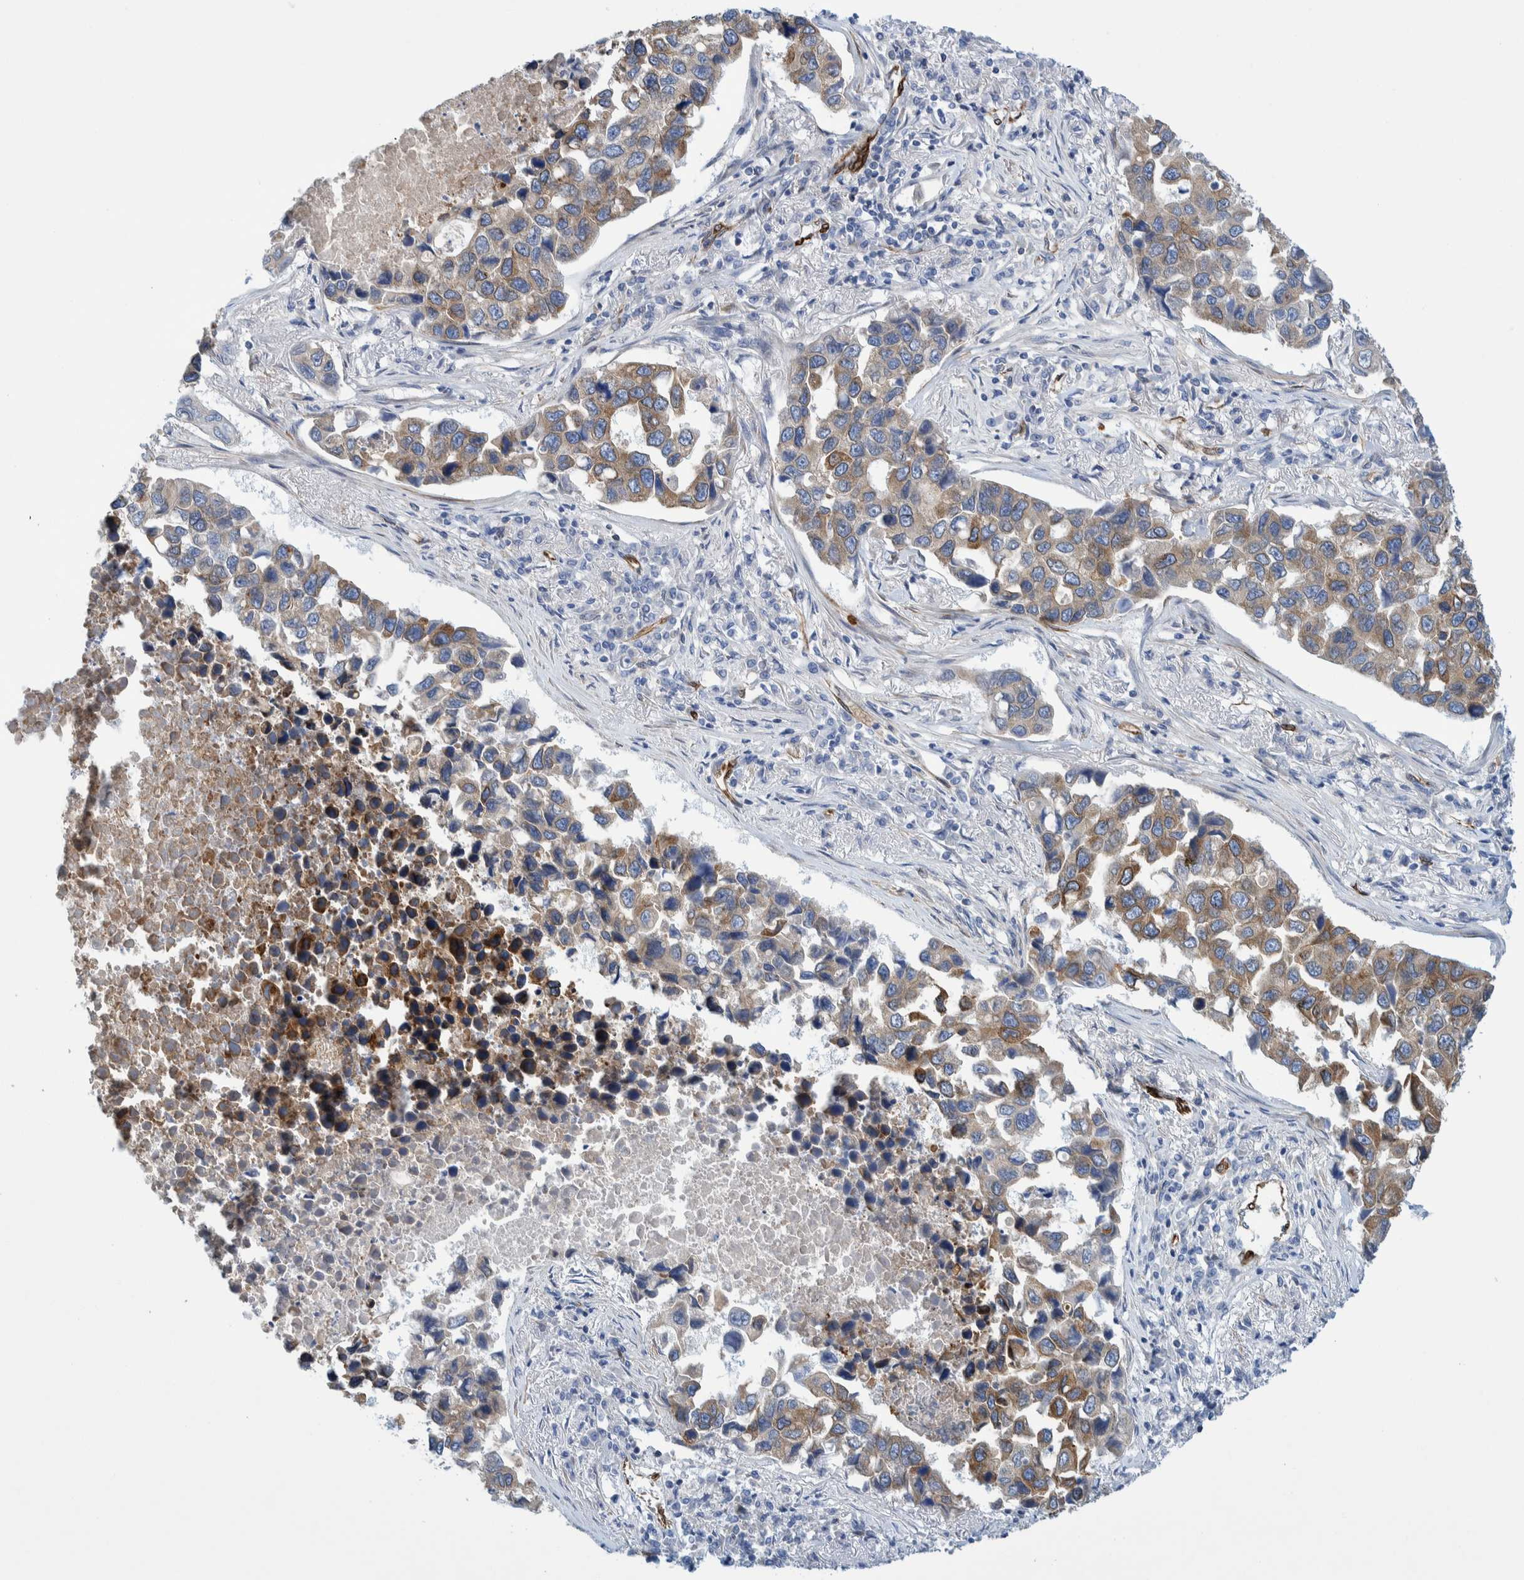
{"staining": {"intensity": "moderate", "quantity": "25%-75%", "location": "cytoplasmic/membranous"}, "tissue": "lung cancer", "cell_type": "Tumor cells", "image_type": "cancer", "snomed": [{"axis": "morphology", "description": "Adenocarcinoma, NOS"}, {"axis": "topography", "description": "Lung"}], "caption": "Immunohistochemical staining of human adenocarcinoma (lung) exhibits moderate cytoplasmic/membranous protein expression in approximately 25%-75% of tumor cells.", "gene": "THEM6", "patient": {"sex": "male", "age": 64}}